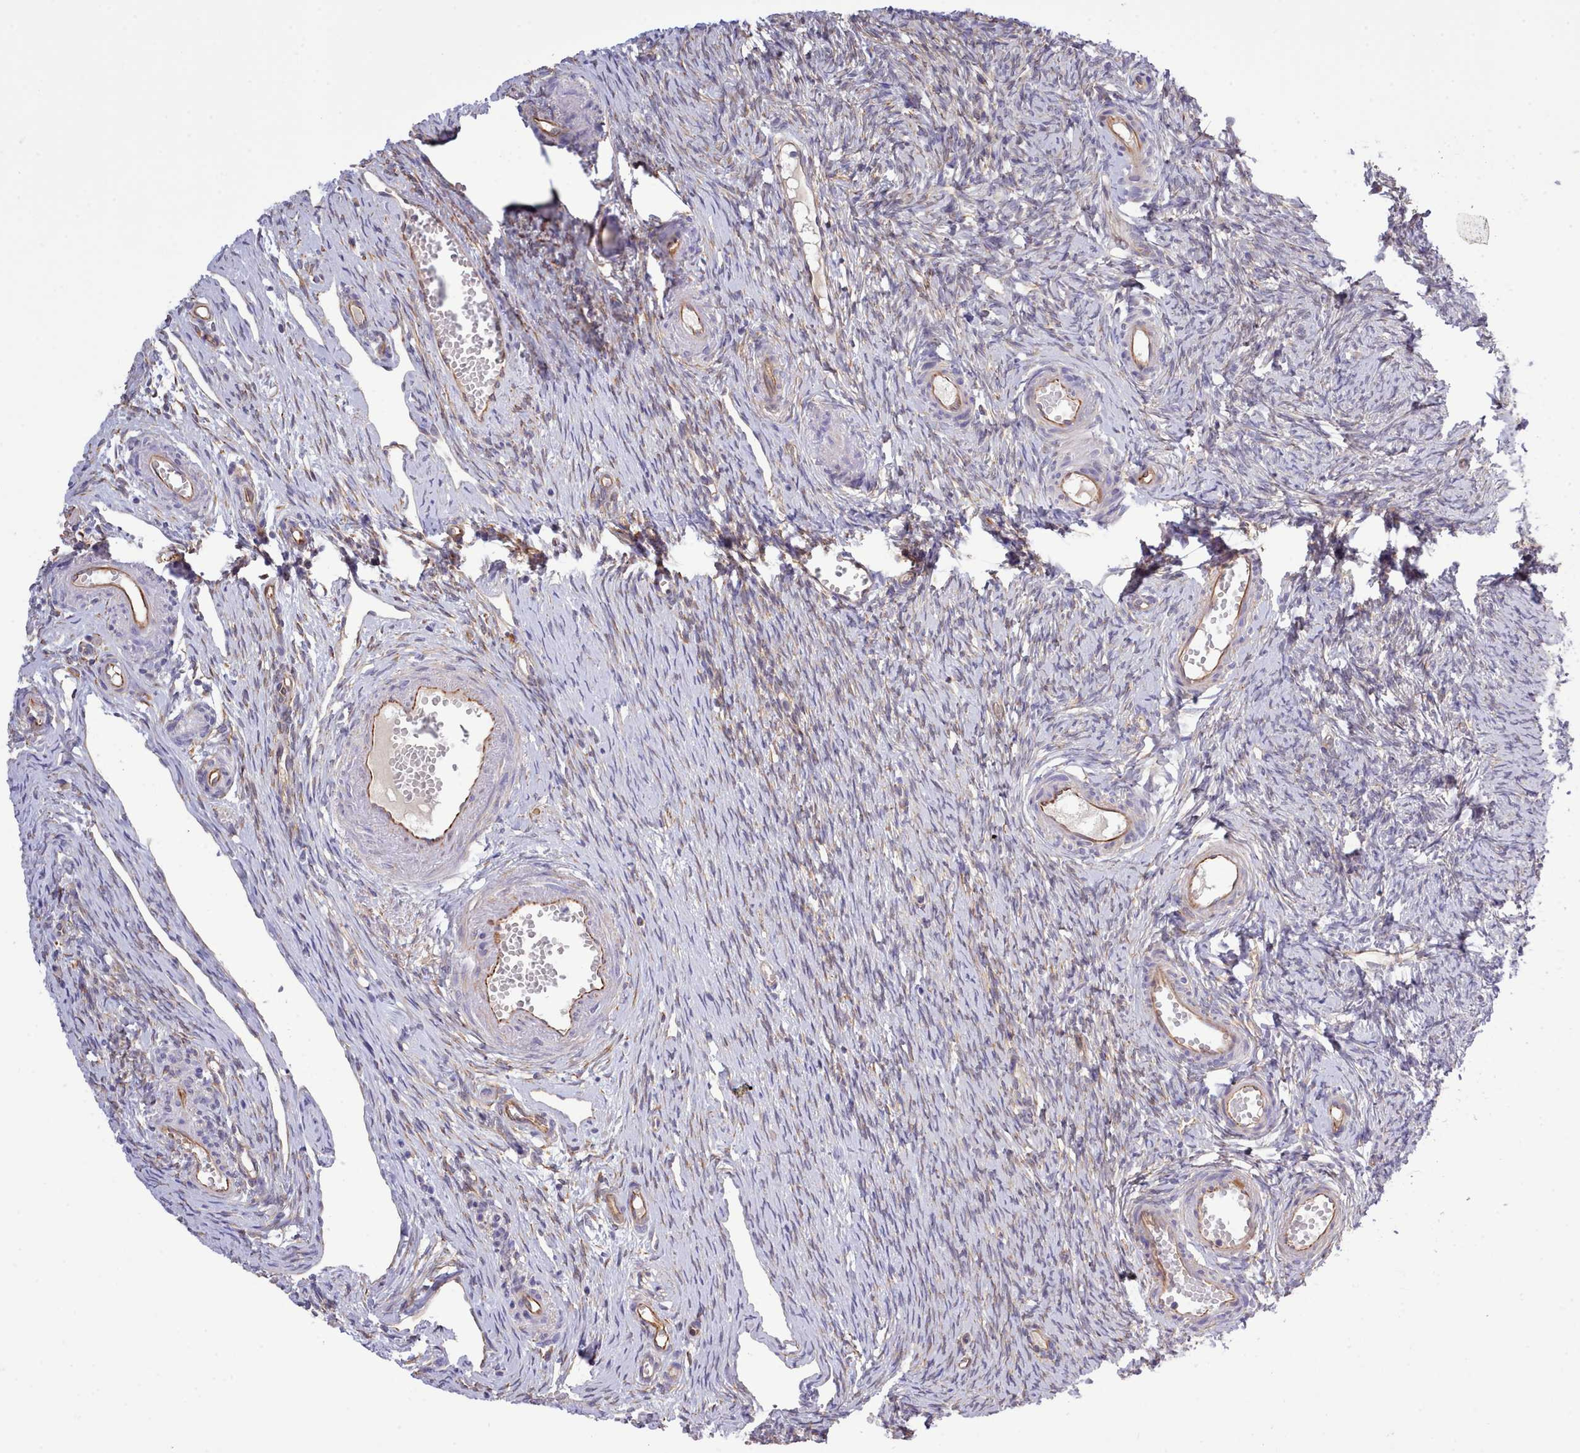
{"staining": {"intensity": "weak", "quantity": "25%-75%", "location": "cytoplasmic/membranous"}, "tissue": "ovary", "cell_type": "Ovarian stroma cells", "image_type": "normal", "snomed": [{"axis": "morphology", "description": "Normal tissue, NOS"}, {"axis": "topography", "description": "Ovary"}], "caption": "Brown immunohistochemical staining in unremarkable ovary shows weak cytoplasmic/membranous positivity in about 25%-75% of ovarian stroma cells. (DAB (3,3'-diaminobenzidine) = brown stain, brightfield microscopy at high magnification).", "gene": "ZC3H13", "patient": {"sex": "female", "age": 51}}